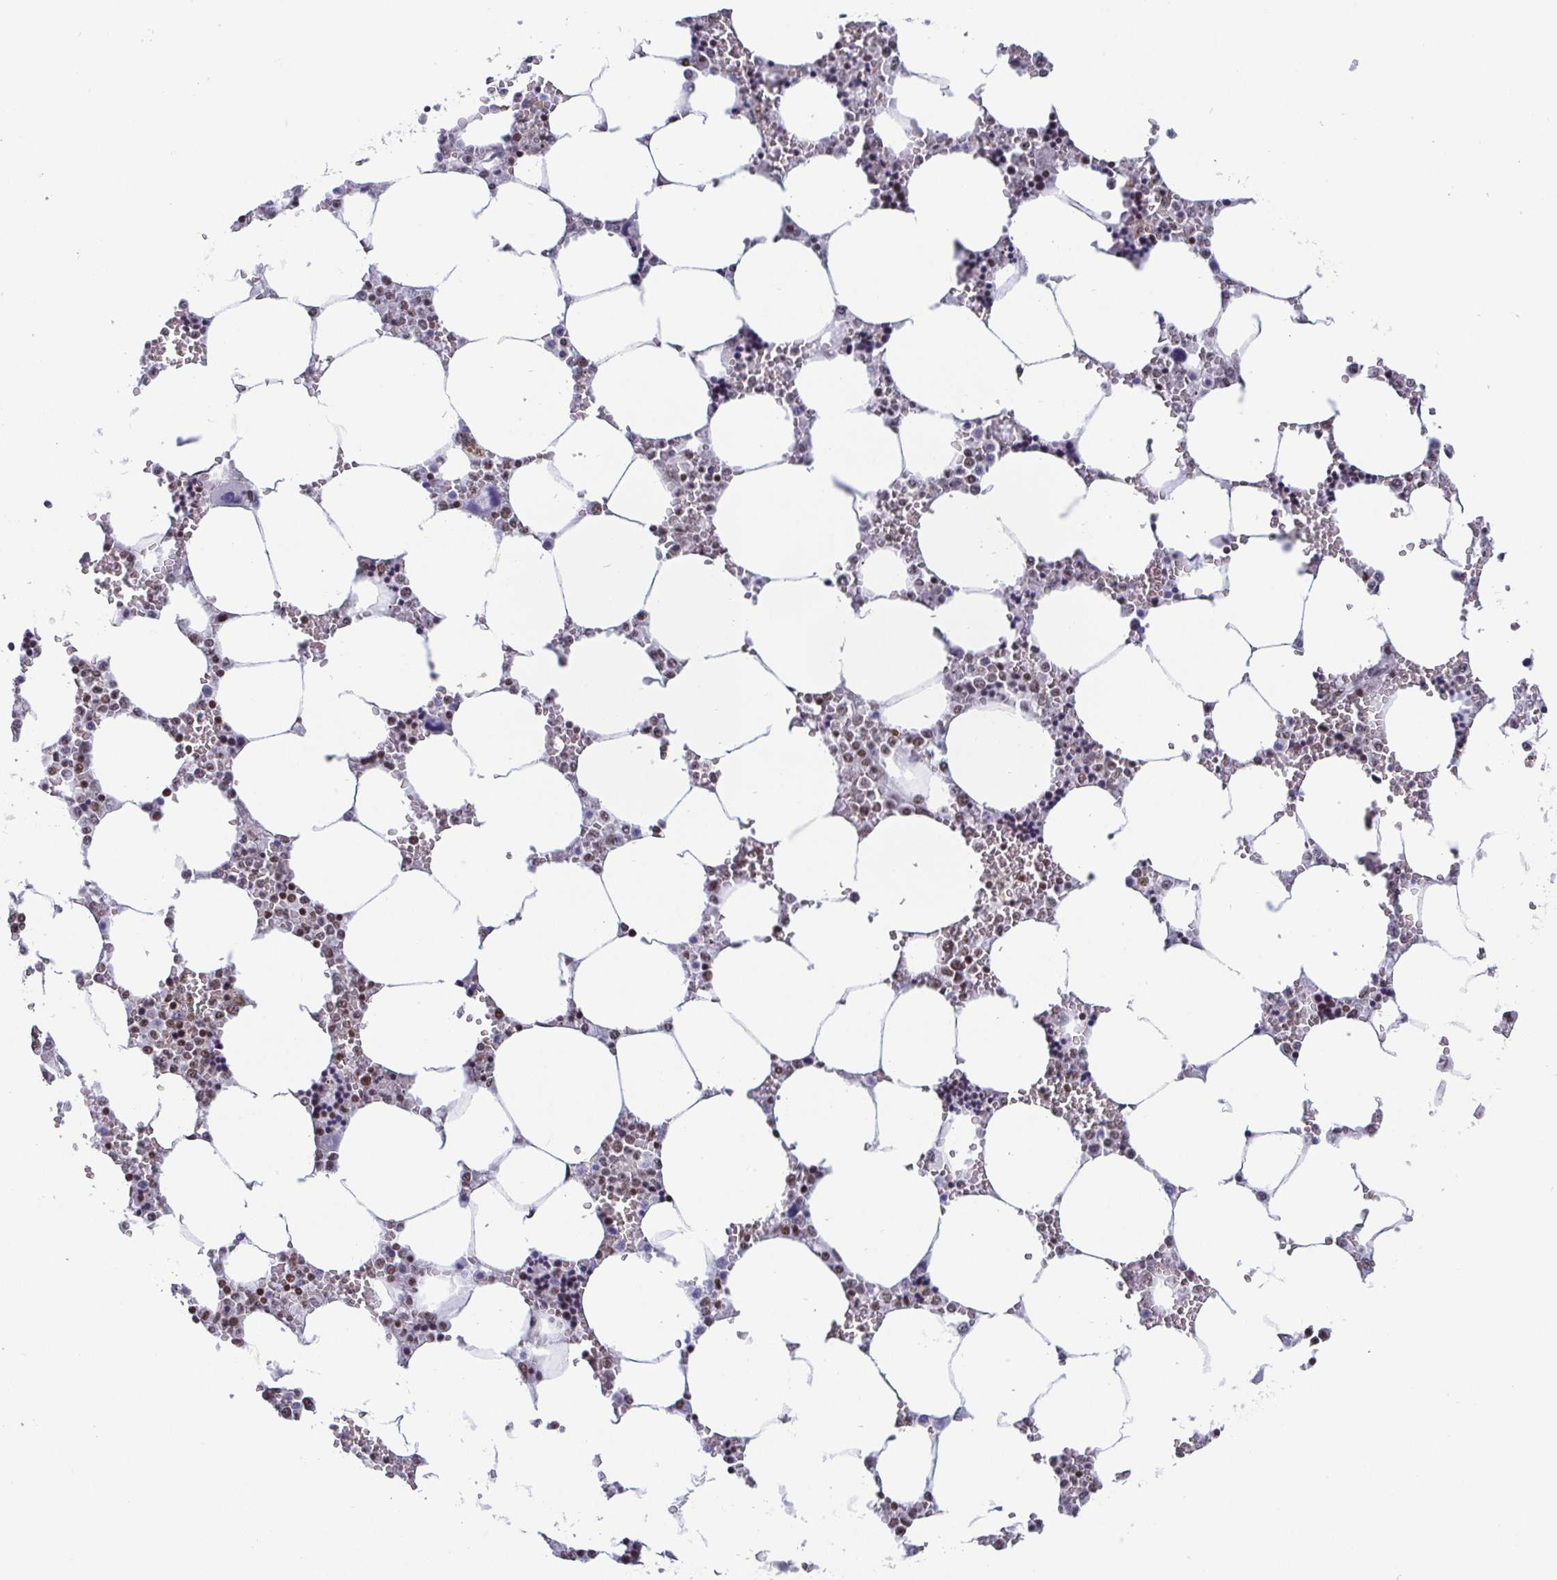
{"staining": {"intensity": "moderate", "quantity": "25%-75%", "location": "nuclear"}, "tissue": "bone marrow", "cell_type": "Hematopoietic cells", "image_type": "normal", "snomed": [{"axis": "morphology", "description": "Normal tissue, NOS"}, {"axis": "topography", "description": "Bone marrow"}], "caption": "An IHC micrograph of normal tissue is shown. Protein staining in brown highlights moderate nuclear positivity in bone marrow within hematopoietic cells.", "gene": "CTCF", "patient": {"sex": "male", "age": 64}}